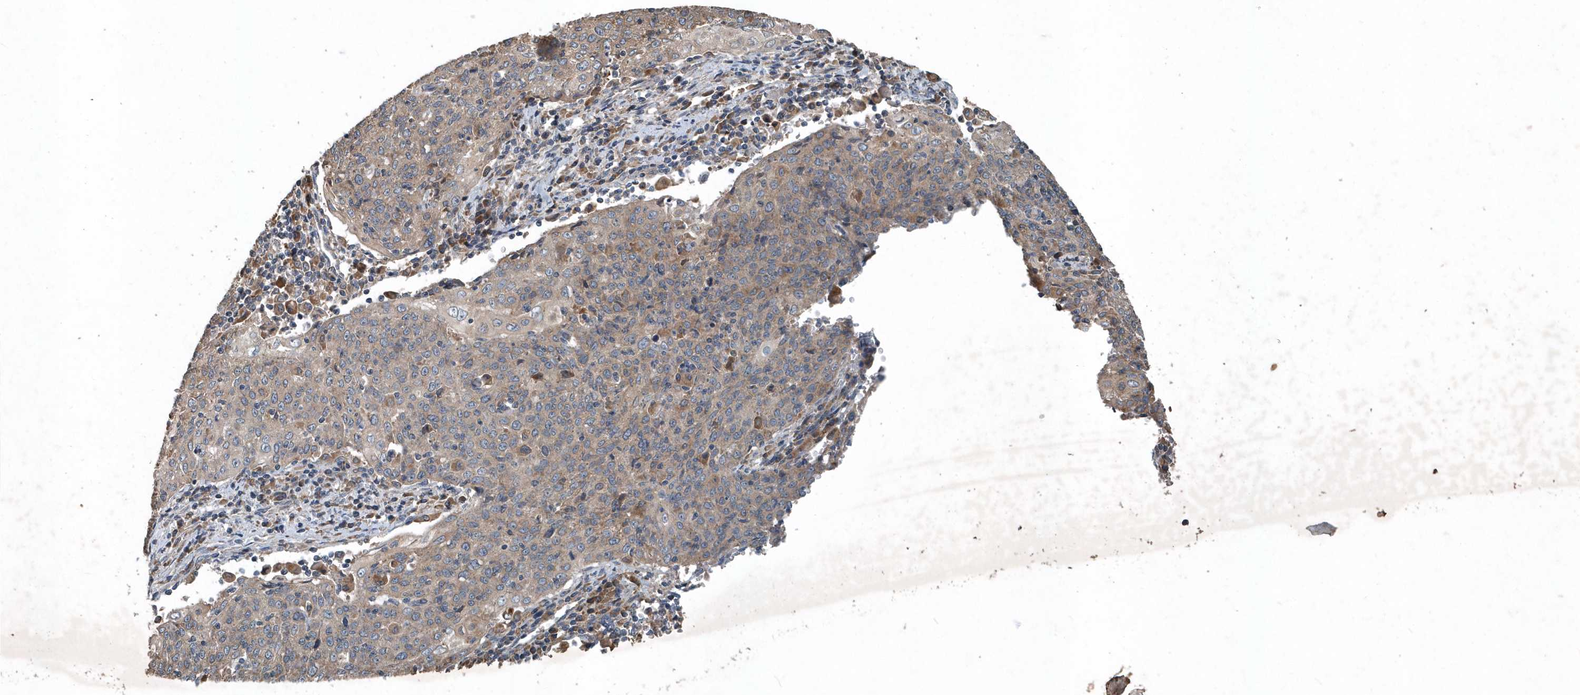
{"staining": {"intensity": "weak", "quantity": "25%-75%", "location": "cytoplasmic/membranous"}, "tissue": "cervical cancer", "cell_type": "Tumor cells", "image_type": "cancer", "snomed": [{"axis": "morphology", "description": "Squamous cell carcinoma, NOS"}, {"axis": "topography", "description": "Cervix"}], "caption": "High-magnification brightfield microscopy of squamous cell carcinoma (cervical) stained with DAB (3,3'-diaminobenzidine) (brown) and counterstained with hematoxylin (blue). tumor cells exhibit weak cytoplasmic/membranous expression is identified in about25%-75% of cells.", "gene": "SCFD2", "patient": {"sex": "female", "age": 48}}